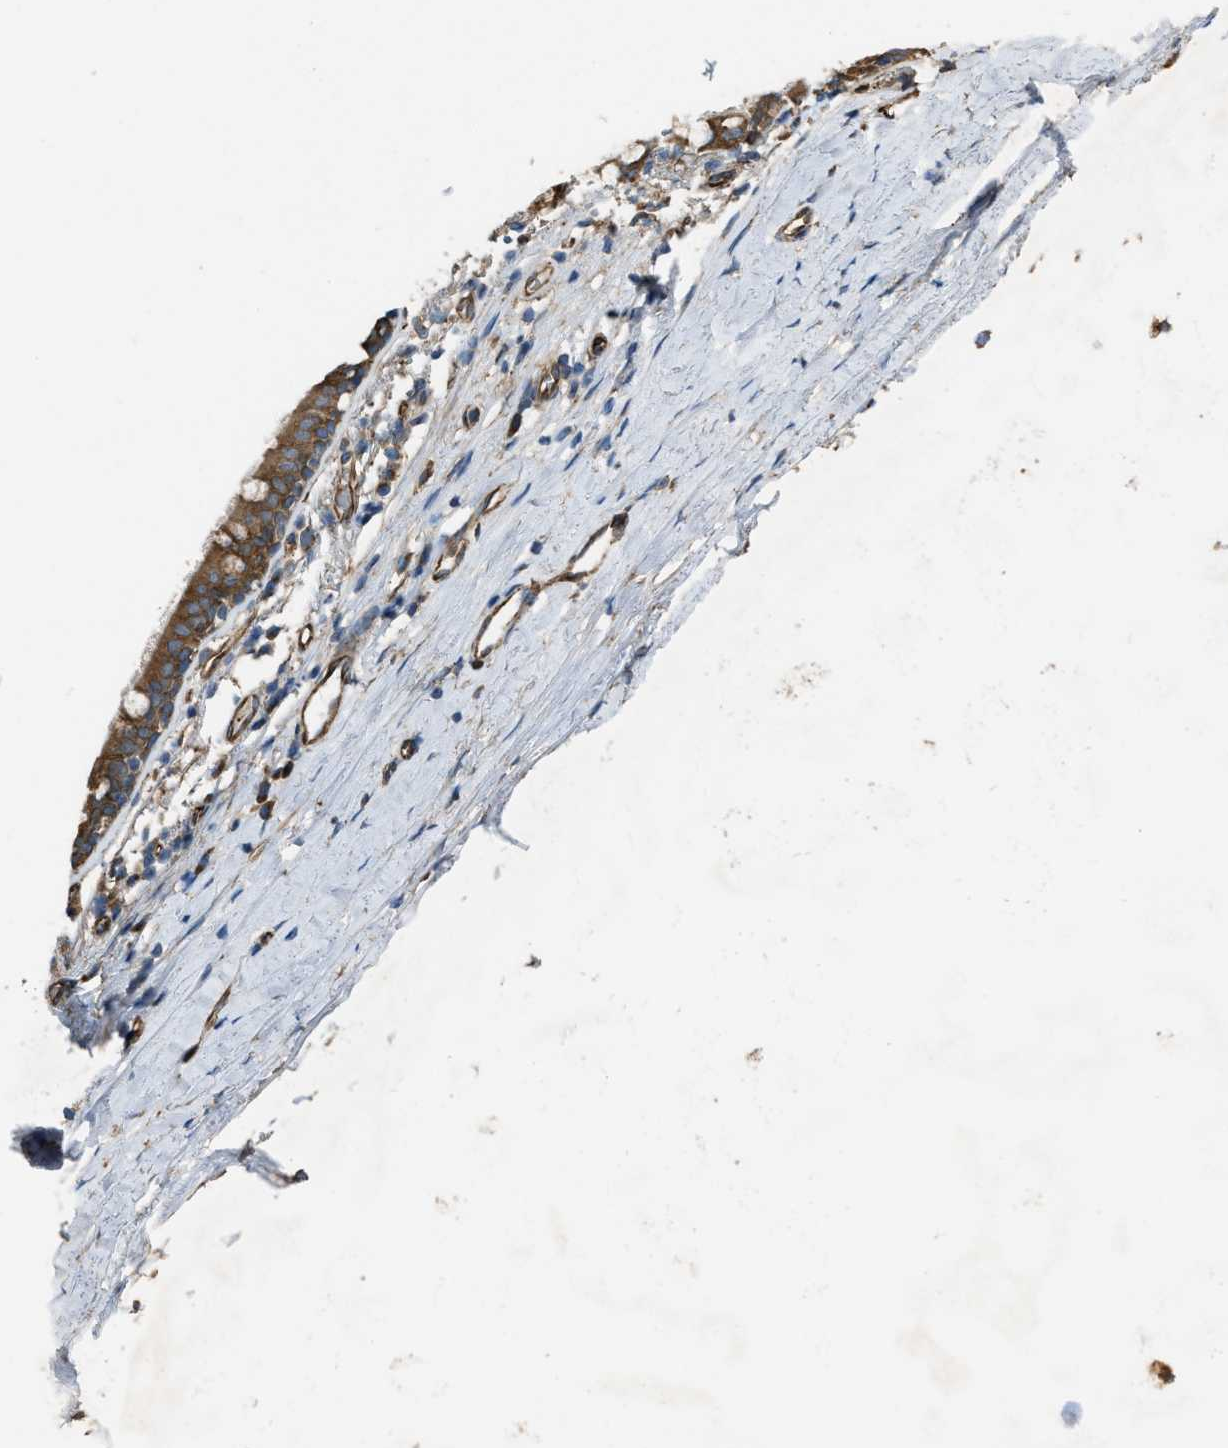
{"staining": {"intensity": "moderate", "quantity": ">75%", "location": "cytoplasmic/membranous"}, "tissue": "bronchus", "cell_type": "Respiratory epithelial cells", "image_type": "normal", "snomed": [{"axis": "morphology", "description": "Normal tissue, NOS"}, {"axis": "morphology", "description": "Inflammation, NOS"}, {"axis": "topography", "description": "Cartilage tissue"}, {"axis": "topography", "description": "Bronchus"}], "caption": "Protein analysis of benign bronchus displays moderate cytoplasmic/membranous staining in approximately >75% of respiratory epithelial cells.", "gene": "TRPC1", "patient": {"sex": "male", "age": 77}}